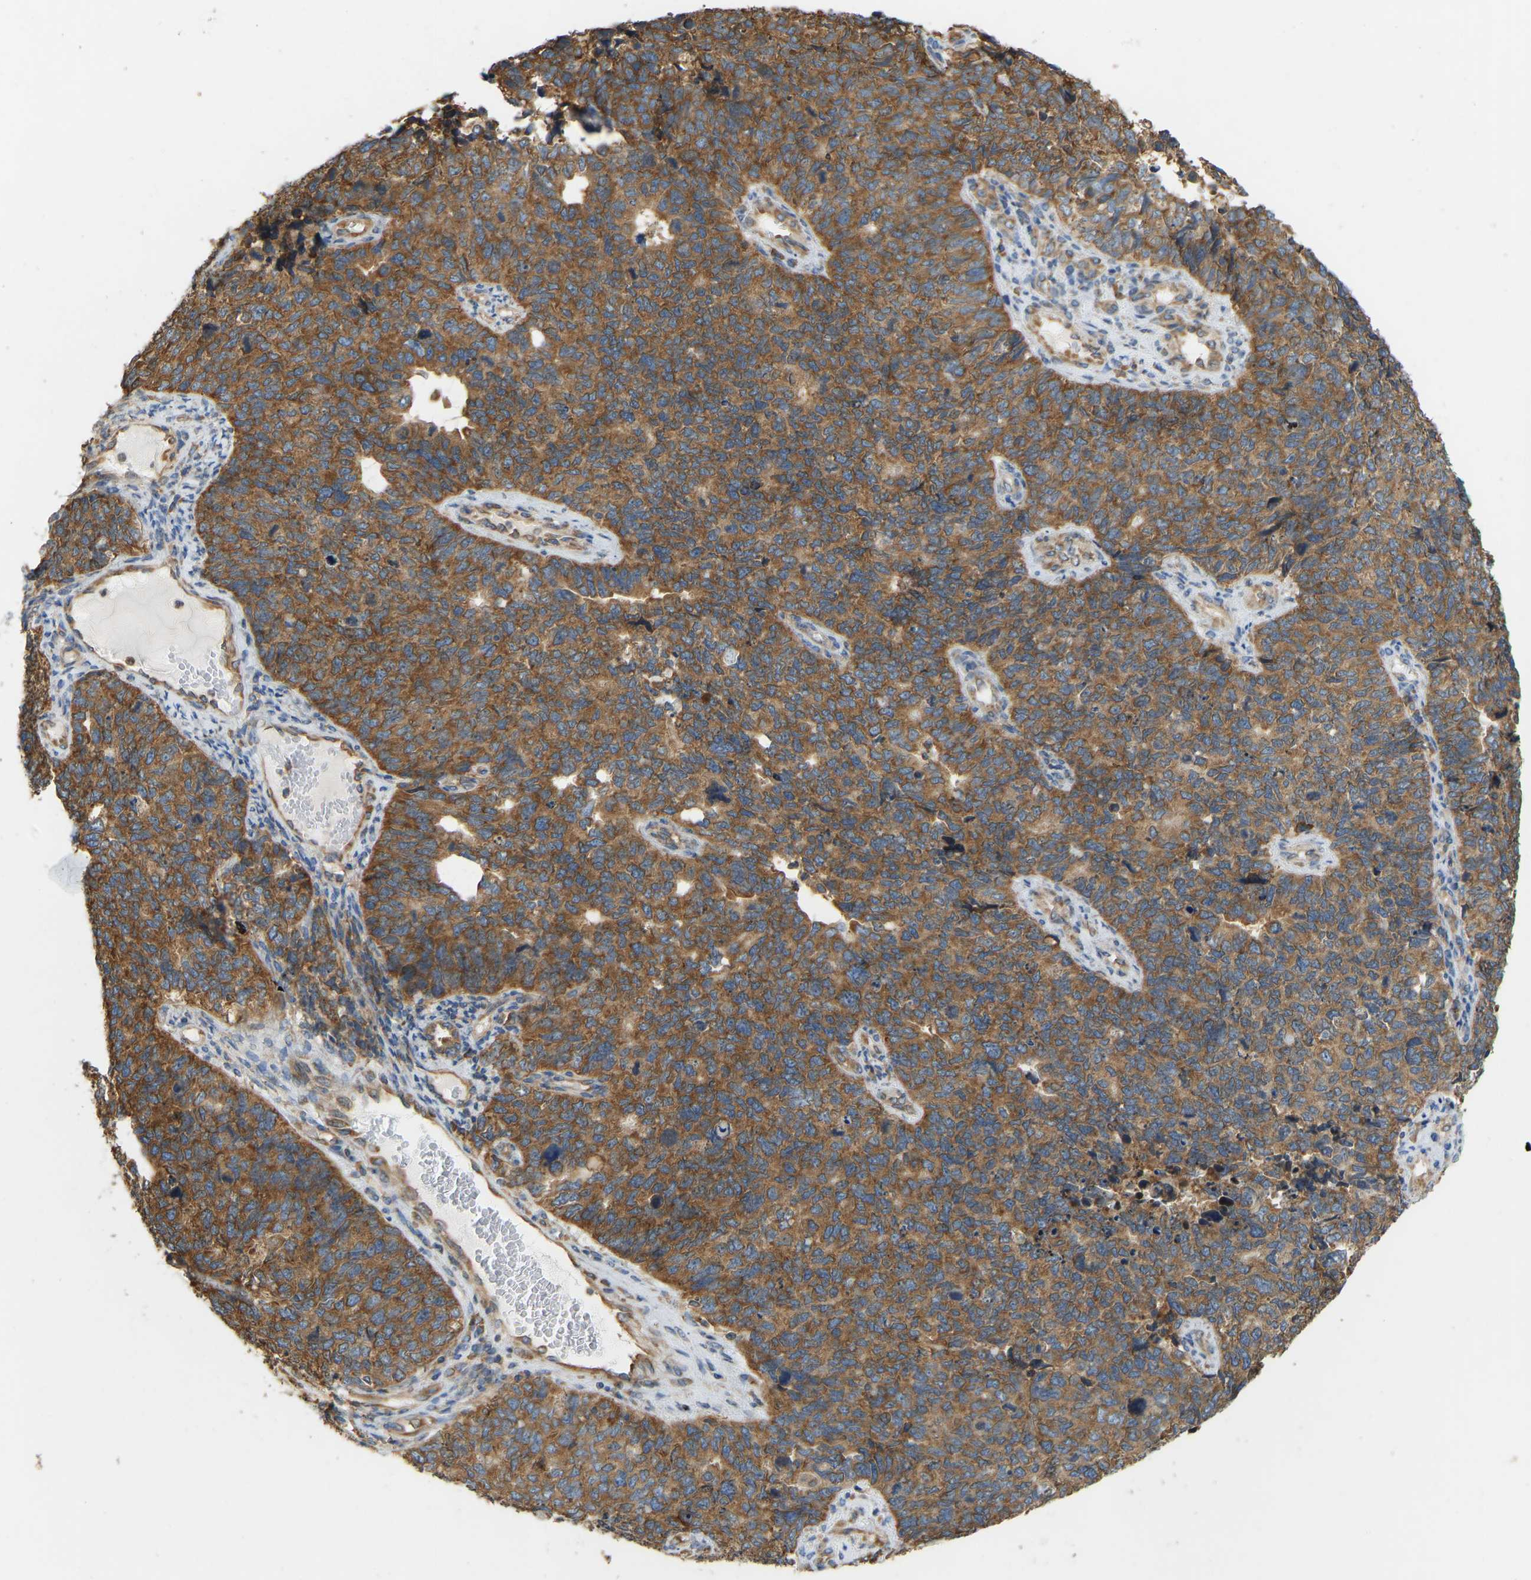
{"staining": {"intensity": "moderate", "quantity": ">75%", "location": "cytoplasmic/membranous"}, "tissue": "cervical cancer", "cell_type": "Tumor cells", "image_type": "cancer", "snomed": [{"axis": "morphology", "description": "Squamous cell carcinoma, NOS"}, {"axis": "topography", "description": "Cervix"}], "caption": "Tumor cells exhibit medium levels of moderate cytoplasmic/membranous staining in about >75% of cells in squamous cell carcinoma (cervical). (Stains: DAB (3,3'-diaminobenzidine) in brown, nuclei in blue, Microscopy: brightfield microscopy at high magnification).", "gene": "RPS6KB2", "patient": {"sex": "female", "age": 63}}